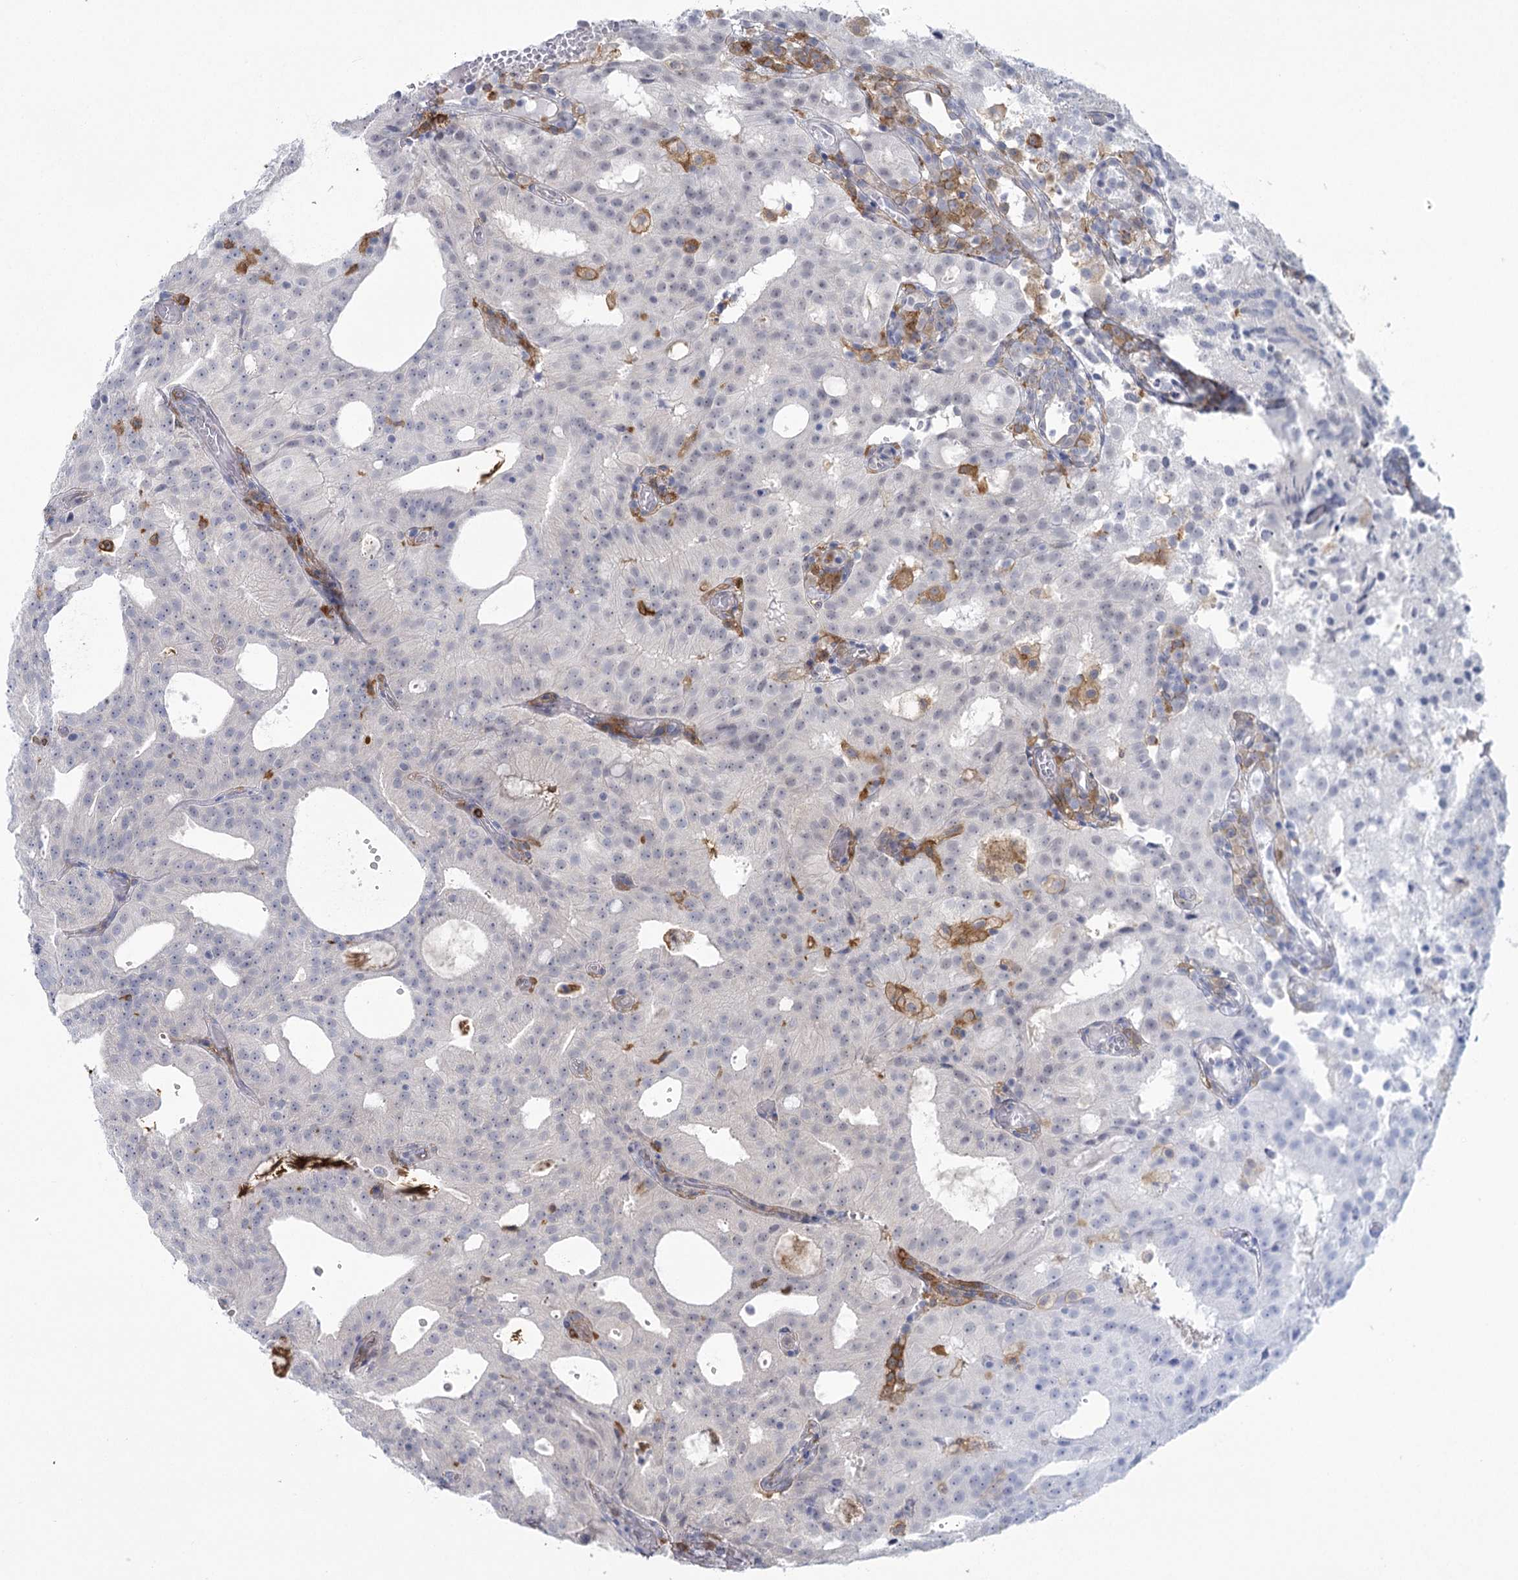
{"staining": {"intensity": "negative", "quantity": "none", "location": "none"}, "tissue": "prostate cancer", "cell_type": "Tumor cells", "image_type": "cancer", "snomed": [{"axis": "morphology", "description": "Adenocarcinoma, Medium grade"}, {"axis": "topography", "description": "Prostate"}], "caption": "A high-resolution image shows IHC staining of prostate adenocarcinoma (medium-grade), which exhibits no significant staining in tumor cells.", "gene": "CCDC88A", "patient": {"sex": "male", "age": 88}}